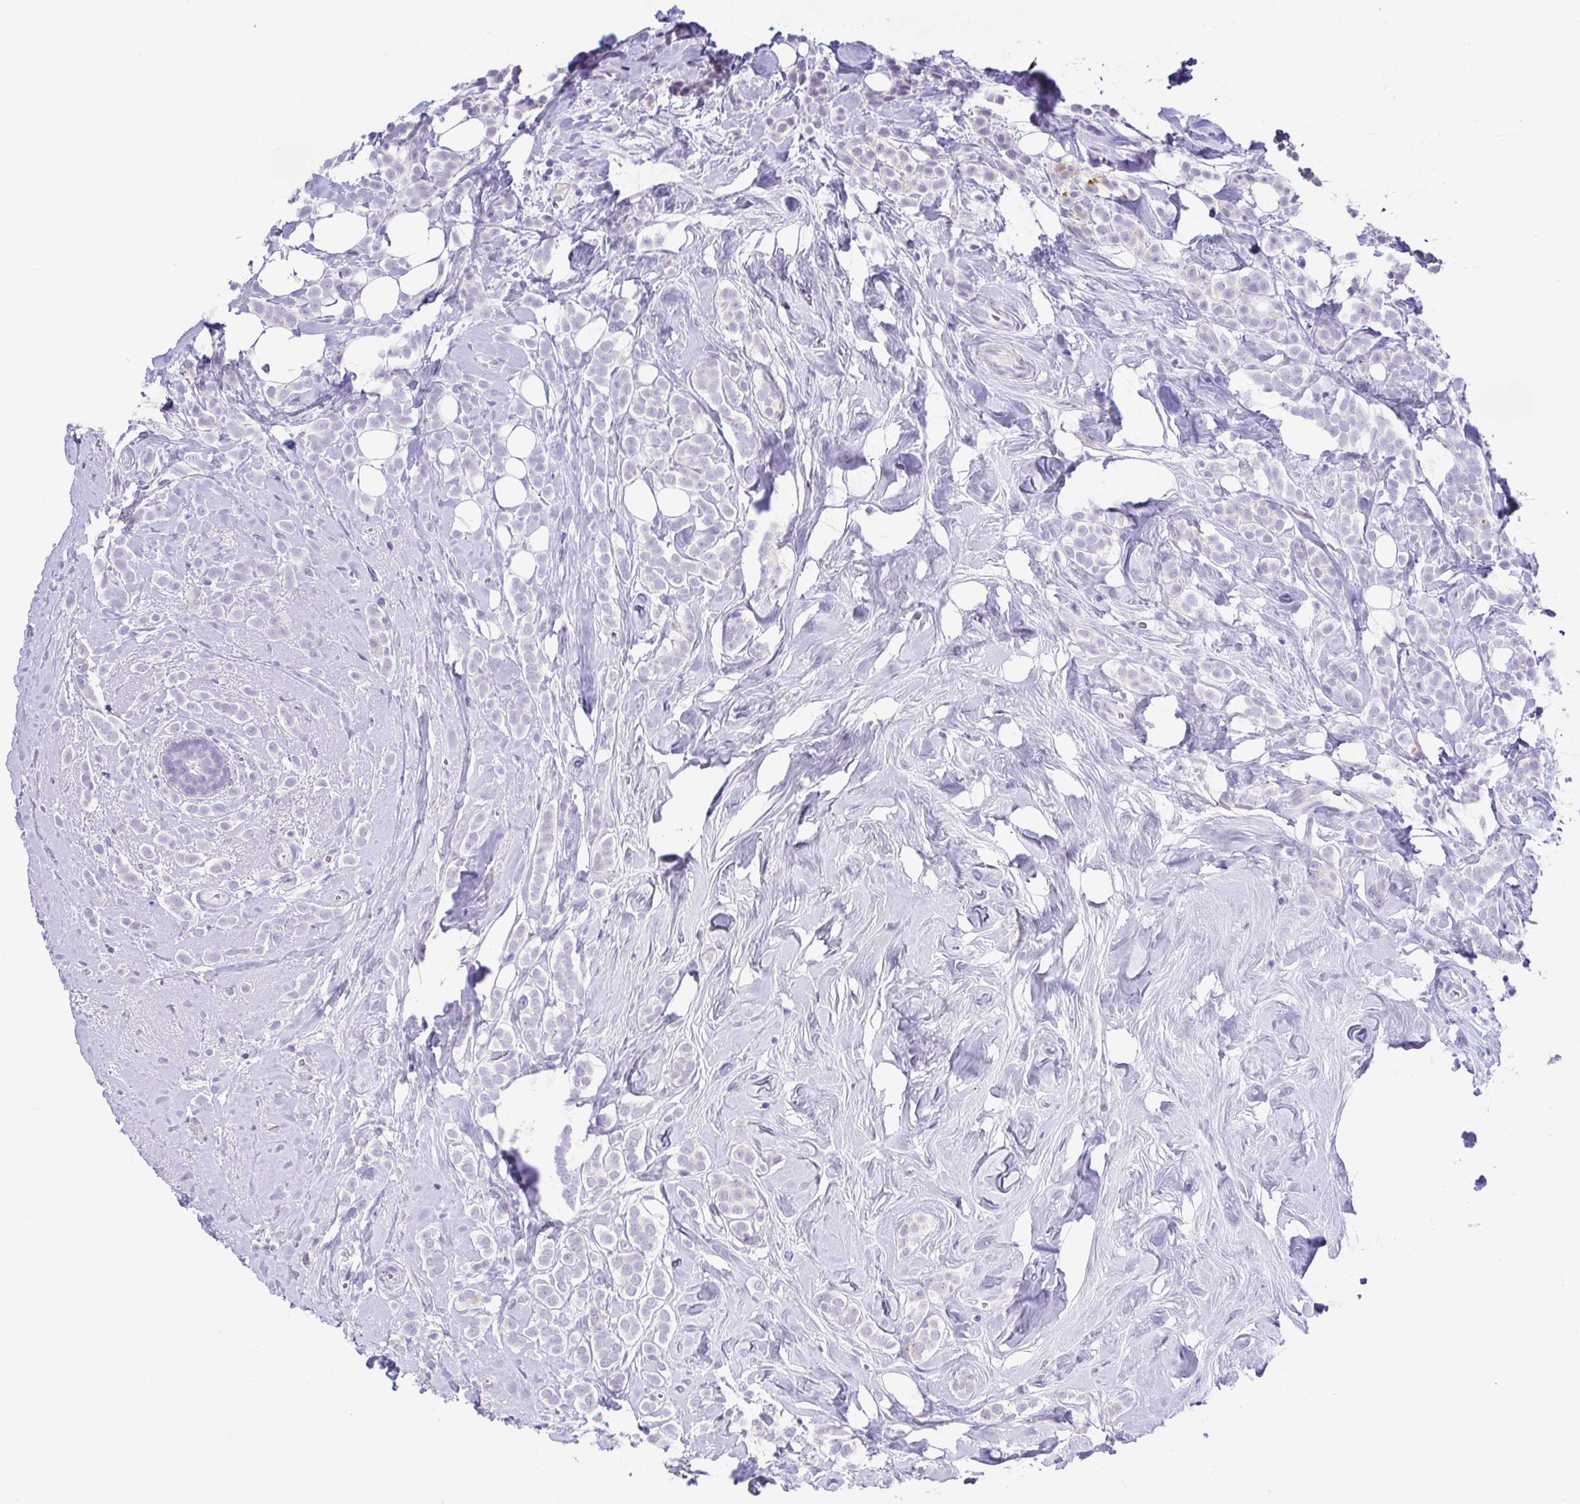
{"staining": {"intensity": "negative", "quantity": "none", "location": "none"}, "tissue": "breast cancer", "cell_type": "Tumor cells", "image_type": "cancer", "snomed": [{"axis": "morphology", "description": "Lobular carcinoma"}, {"axis": "topography", "description": "Breast"}], "caption": "Immunohistochemical staining of human breast cancer (lobular carcinoma) reveals no significant staining in tumor cells. (DAB immunohistochemistry (IHC) with hematoxylin counter stain).", "gene": "HAPLN2", "patient": {"sex": "female", "age": 49}}